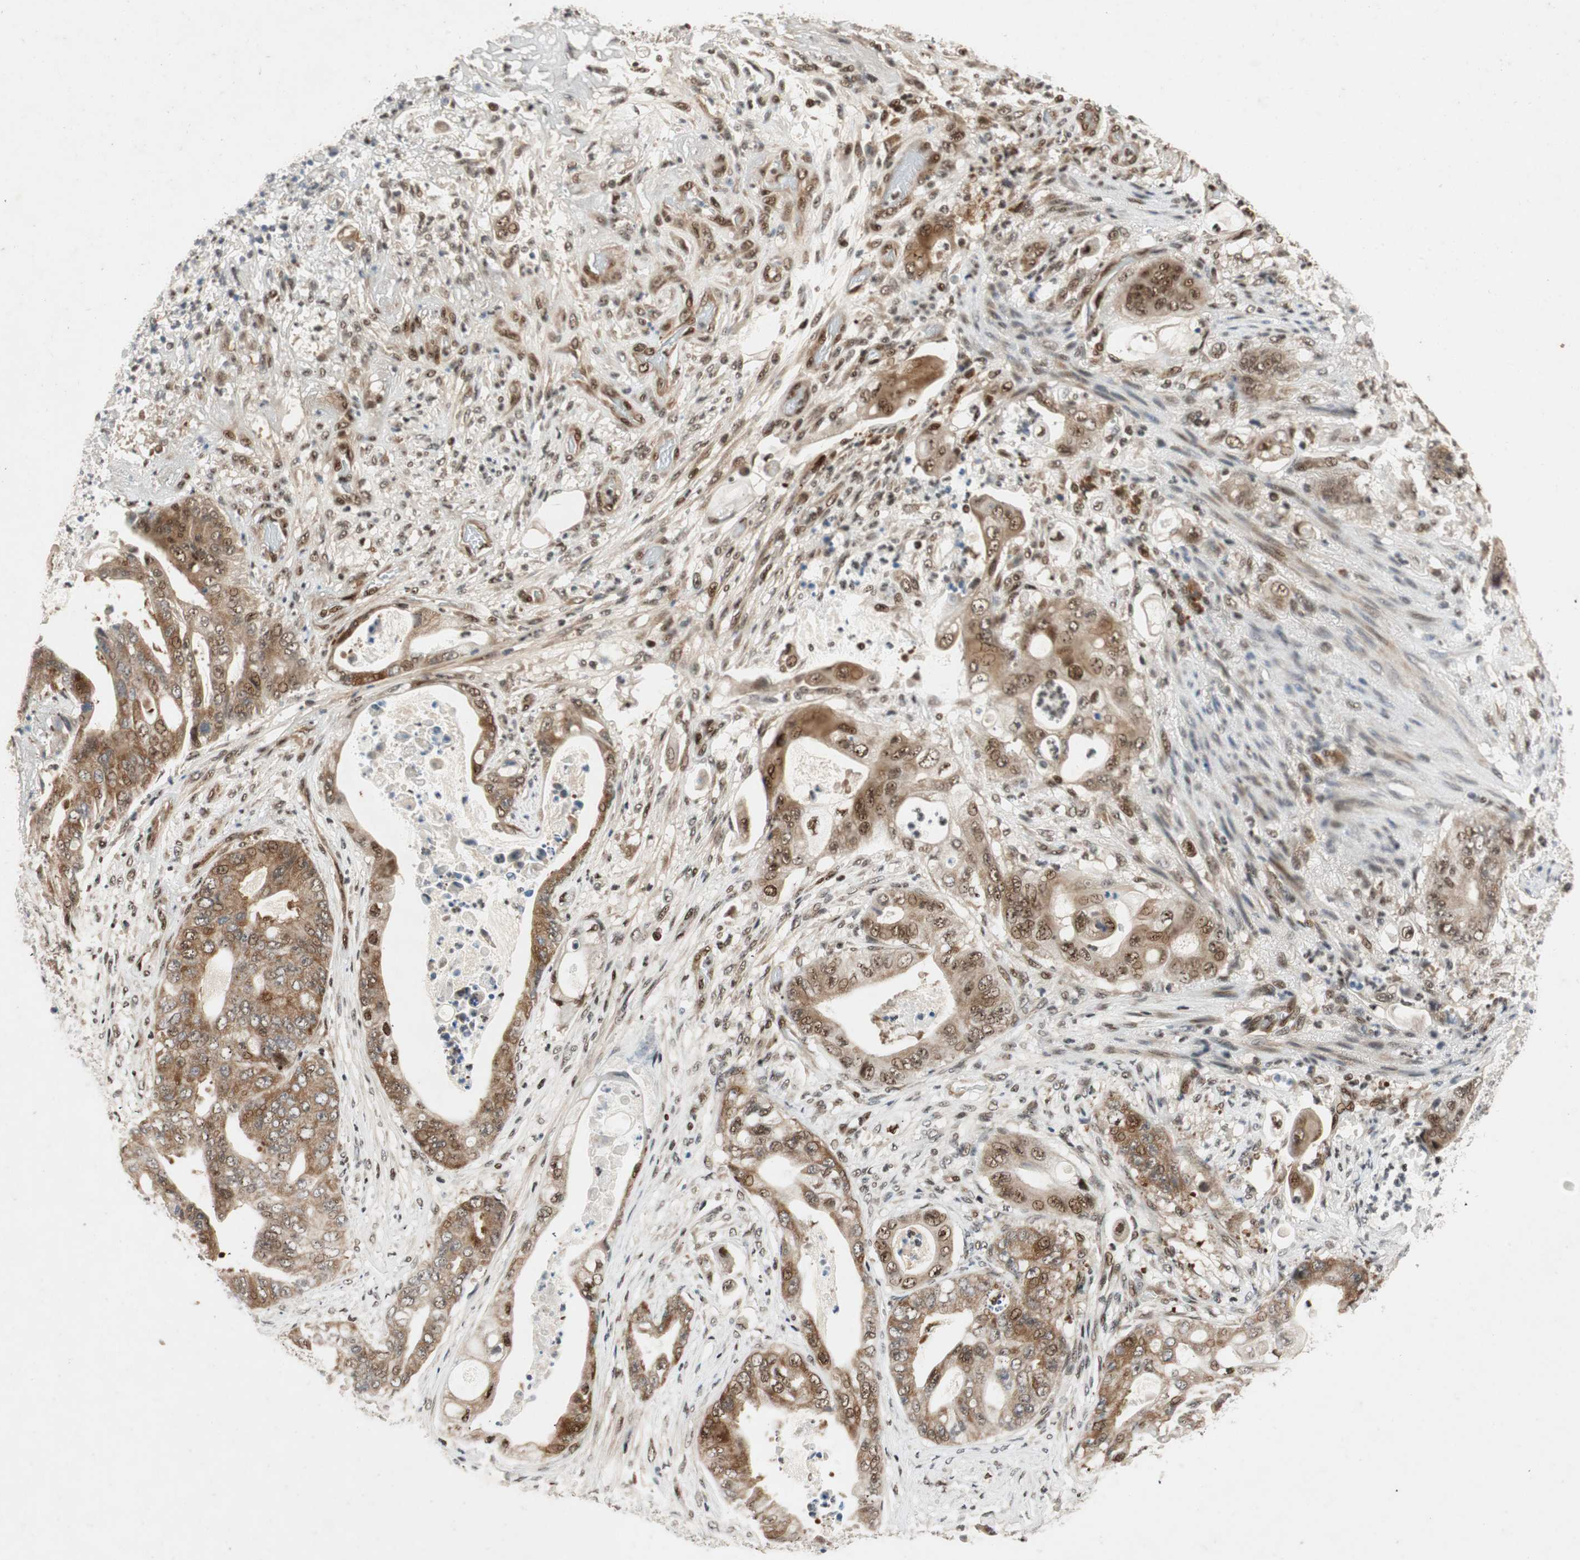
{"staining": {"intensity": "moderate", "quantity": ">75%", "location": "cytoplasmic/membranous,nuclear"}, "tissue": "stomach cancer", "cell_type": "Tumor cells", "image_type": "cancer", "snomed": [{"axis": "morphology", "description": "Adenocarcinoma, NOS"}, {"axis": "topography", "description": "Stomach"}], "caption": "A histopathology image of stomach adenocarcinoma stained for a protein displays moderate cytoplasmic/membranous and nuclear brown staining in tumor cells. Nuclei are stained in blue.", "gene": "NCBP3", "patient": {"sex": "female", "age": 73}}